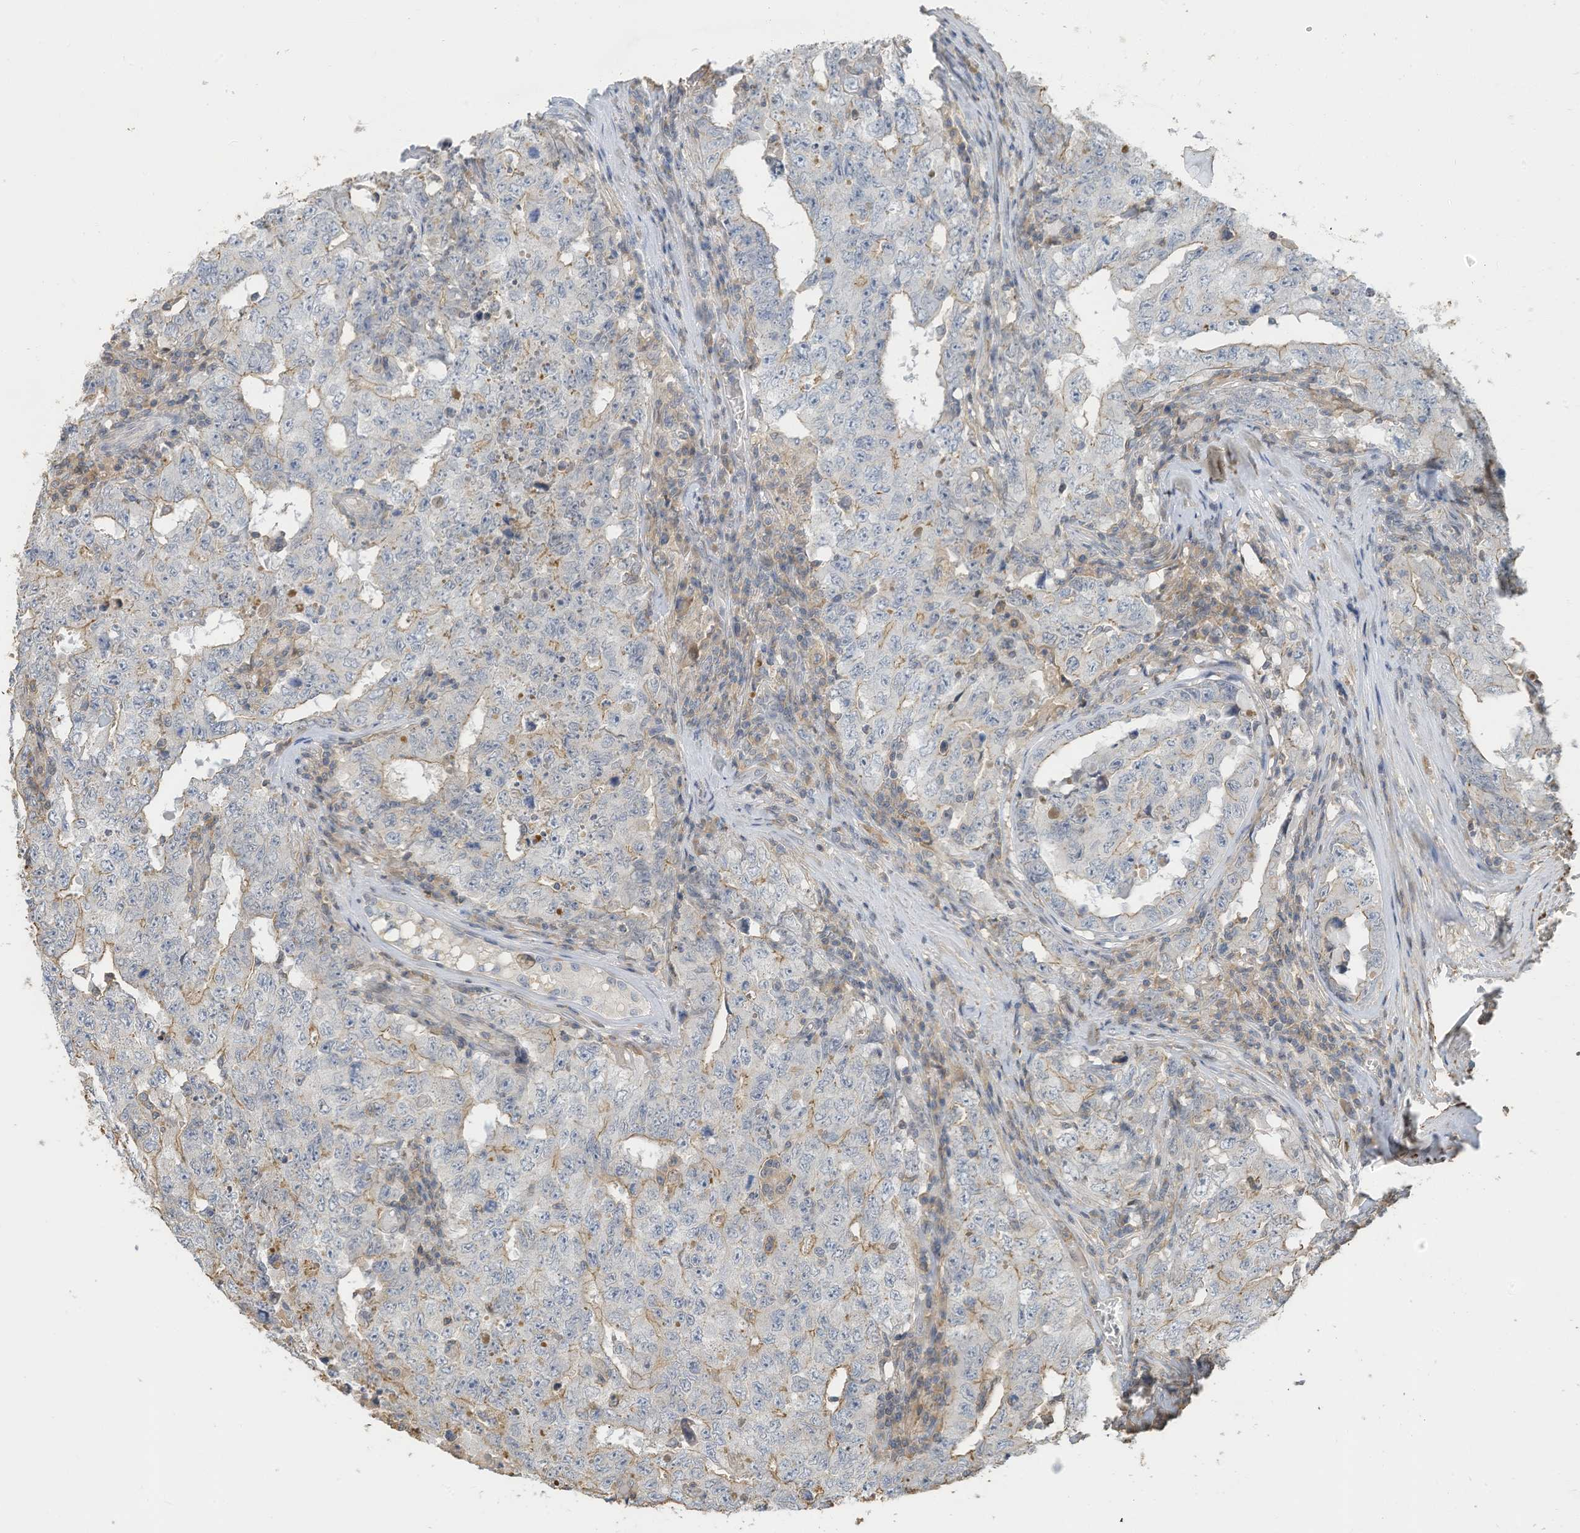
{"staining": {"intensity": "weak", "quantity": "<25%", "location": "cytoplasmic/membranous"}, "tissue": "testis cancer", "cell_type": "Tumor cells", "image_type": "cancer", "snomed": [{"axis": "morphology", "description": "Carcinoma, Embryonal, NOS"}, {"axis": "topography", "description": "Testis"}], "caption": "A photomicrograph of testis cancer (embryonal carcinoma) stained for a protein demonstrates no brown staining in tumor cells.", "gene": "SLFN14", "patient": {"sex": "male", "age": 26}}